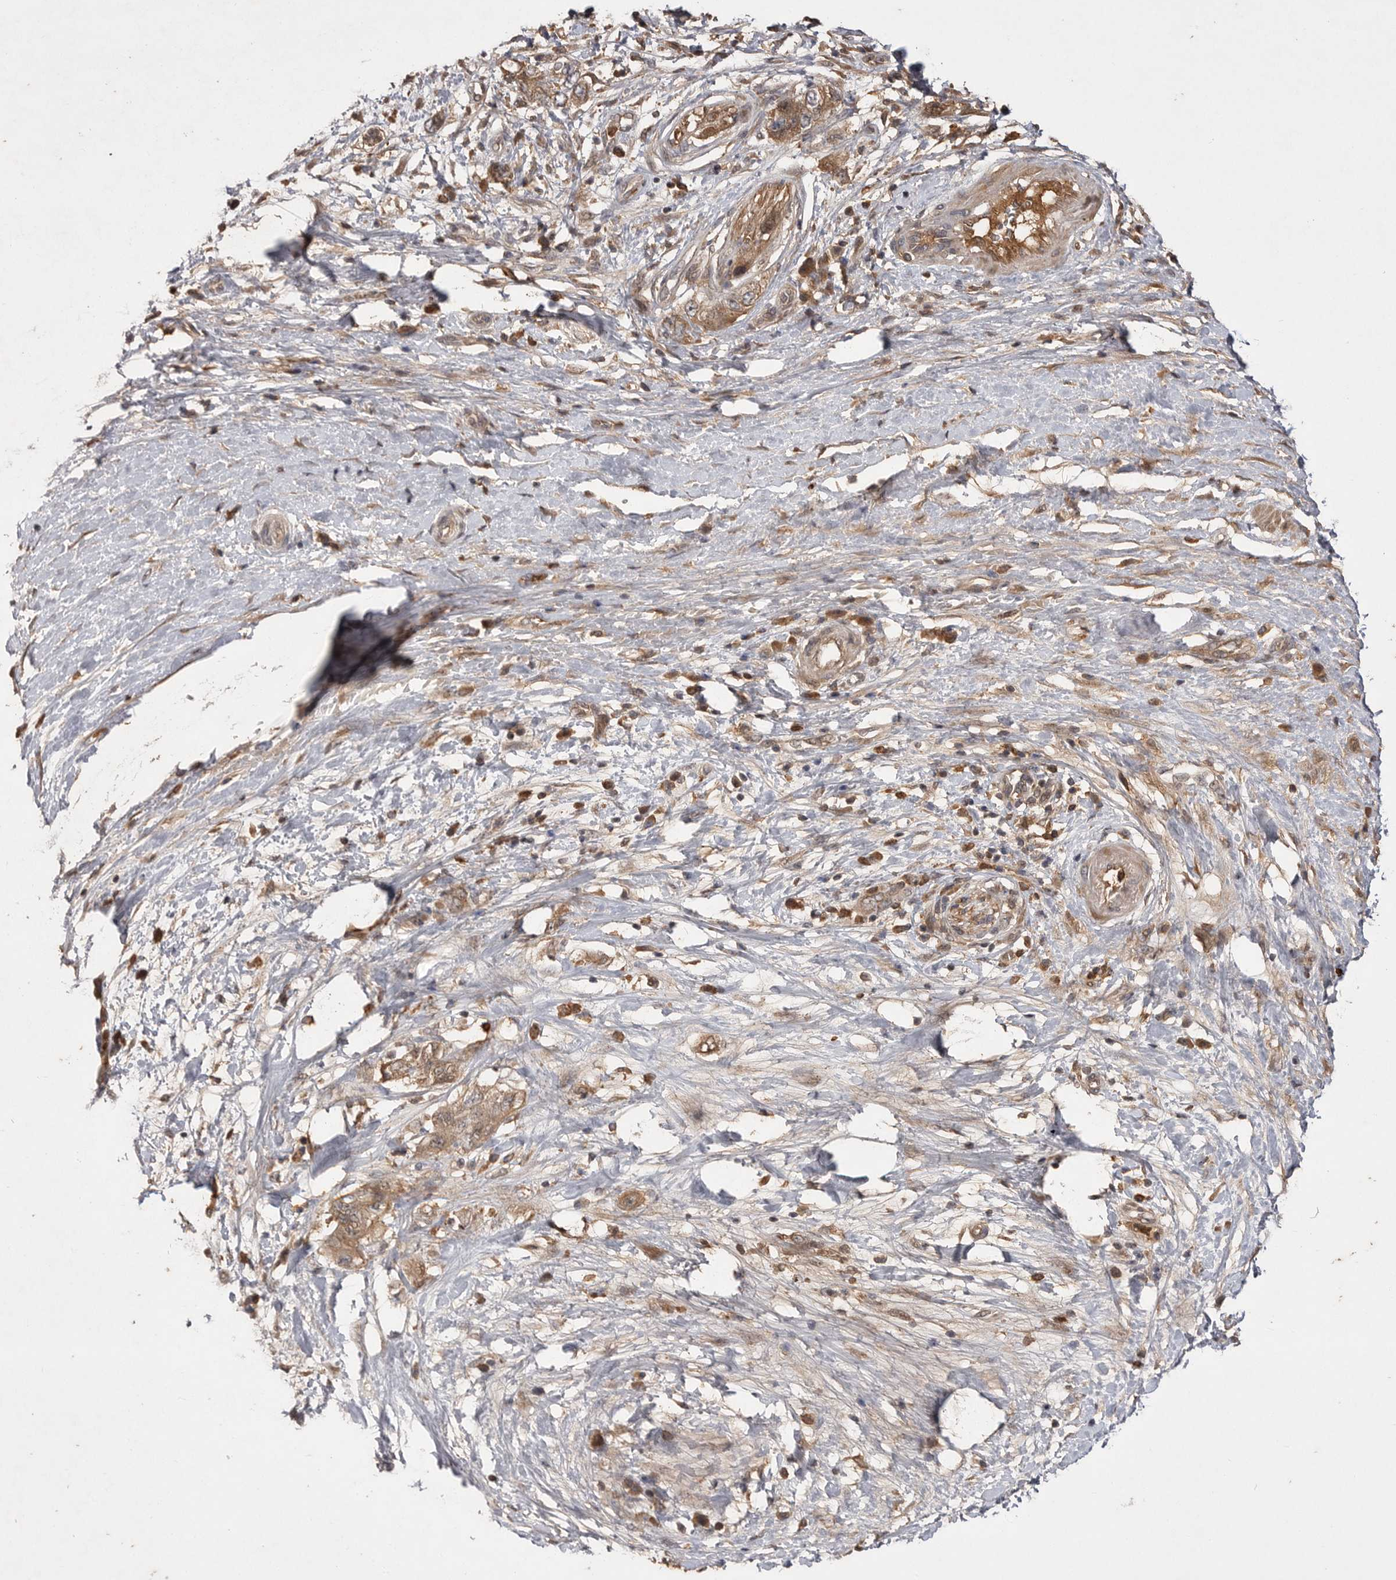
{"staining": {"intensity": "weak", "quantity": ">75%", "location": "cytoplasmic/membranous"}, "tissue": "pancreatic cancer", "cell_type": "Tumor cells", "image_type": "cancer", "snomed": [{"axis": "morphology", "description": "Adenocarcinoma, NOS"}, {"axis": "topography", "description": "Pancreas"}], "caption": "This micrograph reveals immunohistochemistry staining of pancreatic cancer, with low weak cytoplasmic/membranous expression in approximately >75% of tumor cells.", "gene": "VN1R4", "patient": {"sex": "female", "age": 73}}